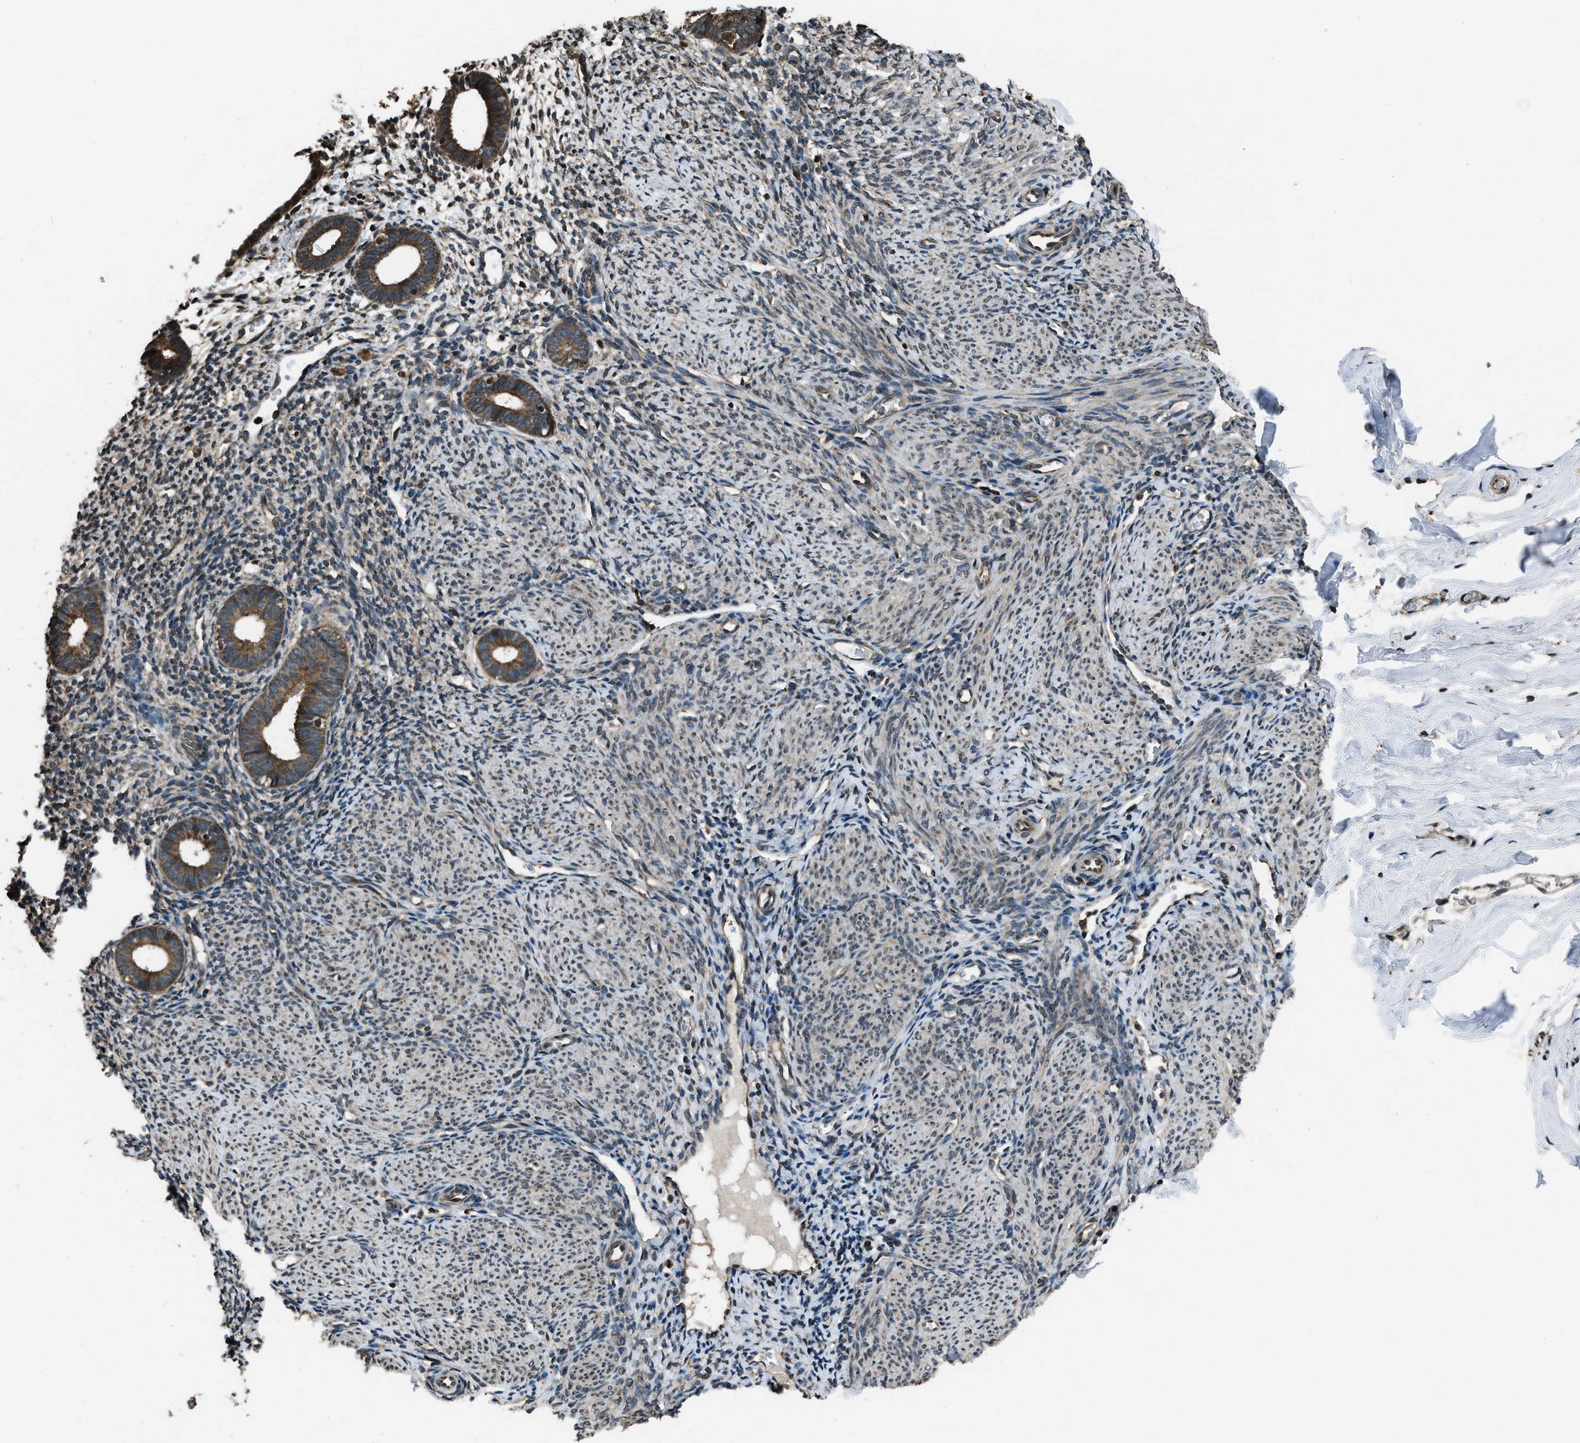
{"staining": {"intensity": "moderate", "quantity": ">75%", "location": "cytoplasmic/membranous"}, "tissue": "endometrium", "cell_type": "Cells in endometrial stroma", "image_type": "normal", "snomed": [{"axis": "morphology", "description": "Normal tissue, NOS"}, {"axis": "morphology", "description": "Adenocarcinoma, NOS"}, {"axis": "topography", "description": "Endometrium"}], "caption": "Protein expression analysis of unremarkable endometrium reveals moderate cytoplasmic/membranous positivity in about >75% of cells in endometrial stroma. (DAB IHC, brown staining for protein, blue staining for nuclei).", "gene": "TRIM4", "patient": {"sex": "female", "age": 57}}